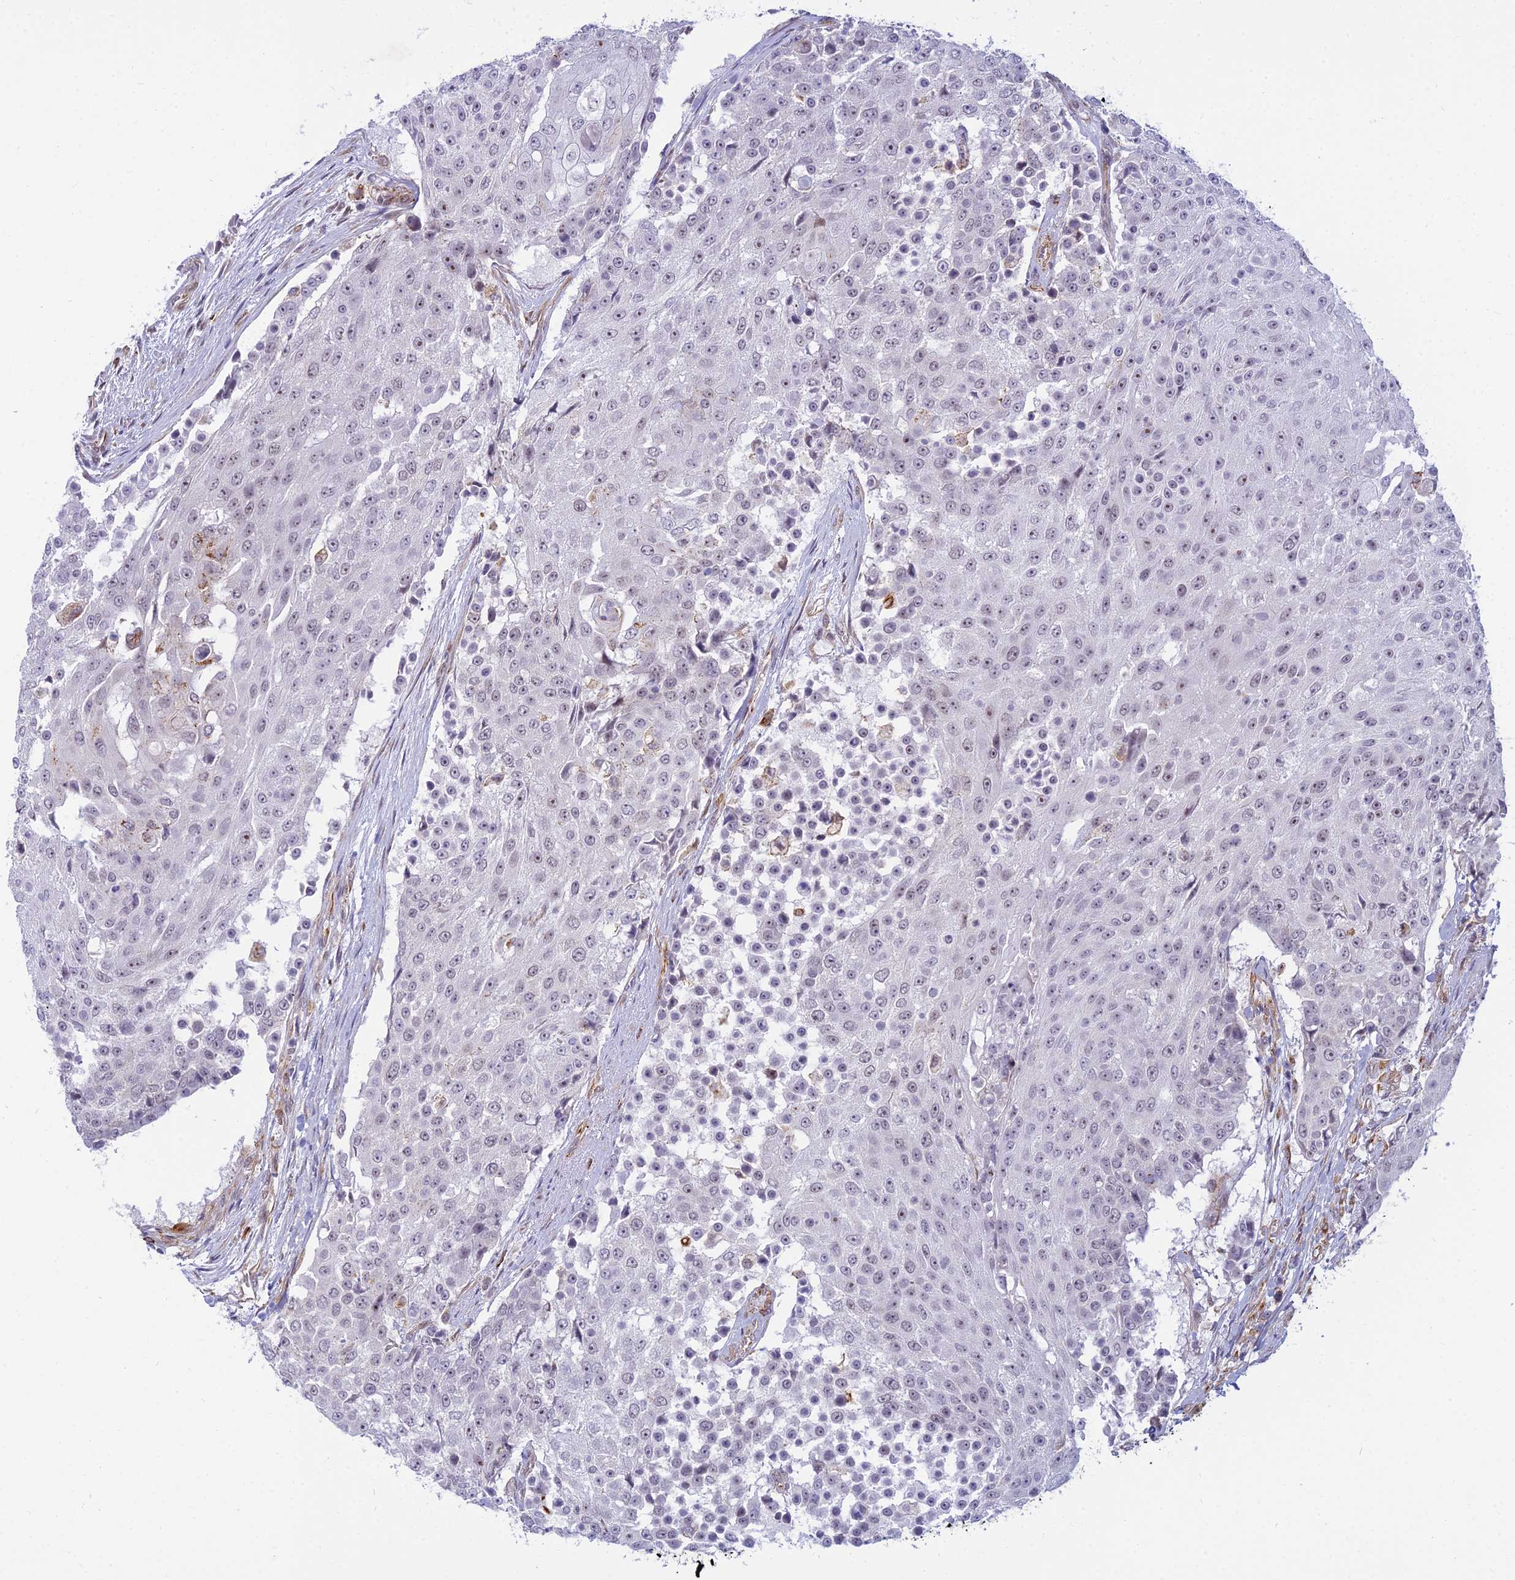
{"staining": {"intensity": "weak", "quantity": "<25%", "location": "cytoplasmic/membranous,nuclear"}, "tissue": "urothelial cancer", "cell_type": "Tumor cells", "image_type": "cancer", "snomed": [{"axis": "morphology", "description": "Urothelial carcinoma, High grade"}, {"axis": "topography", "description": "Urinary bladder"}], "caption": "Protein analysis of urothelial cancer exhibits no significant positivity in tumor cells.", "gene": "SAPCD2", "patient": {"sex": "female", "age": 63}}